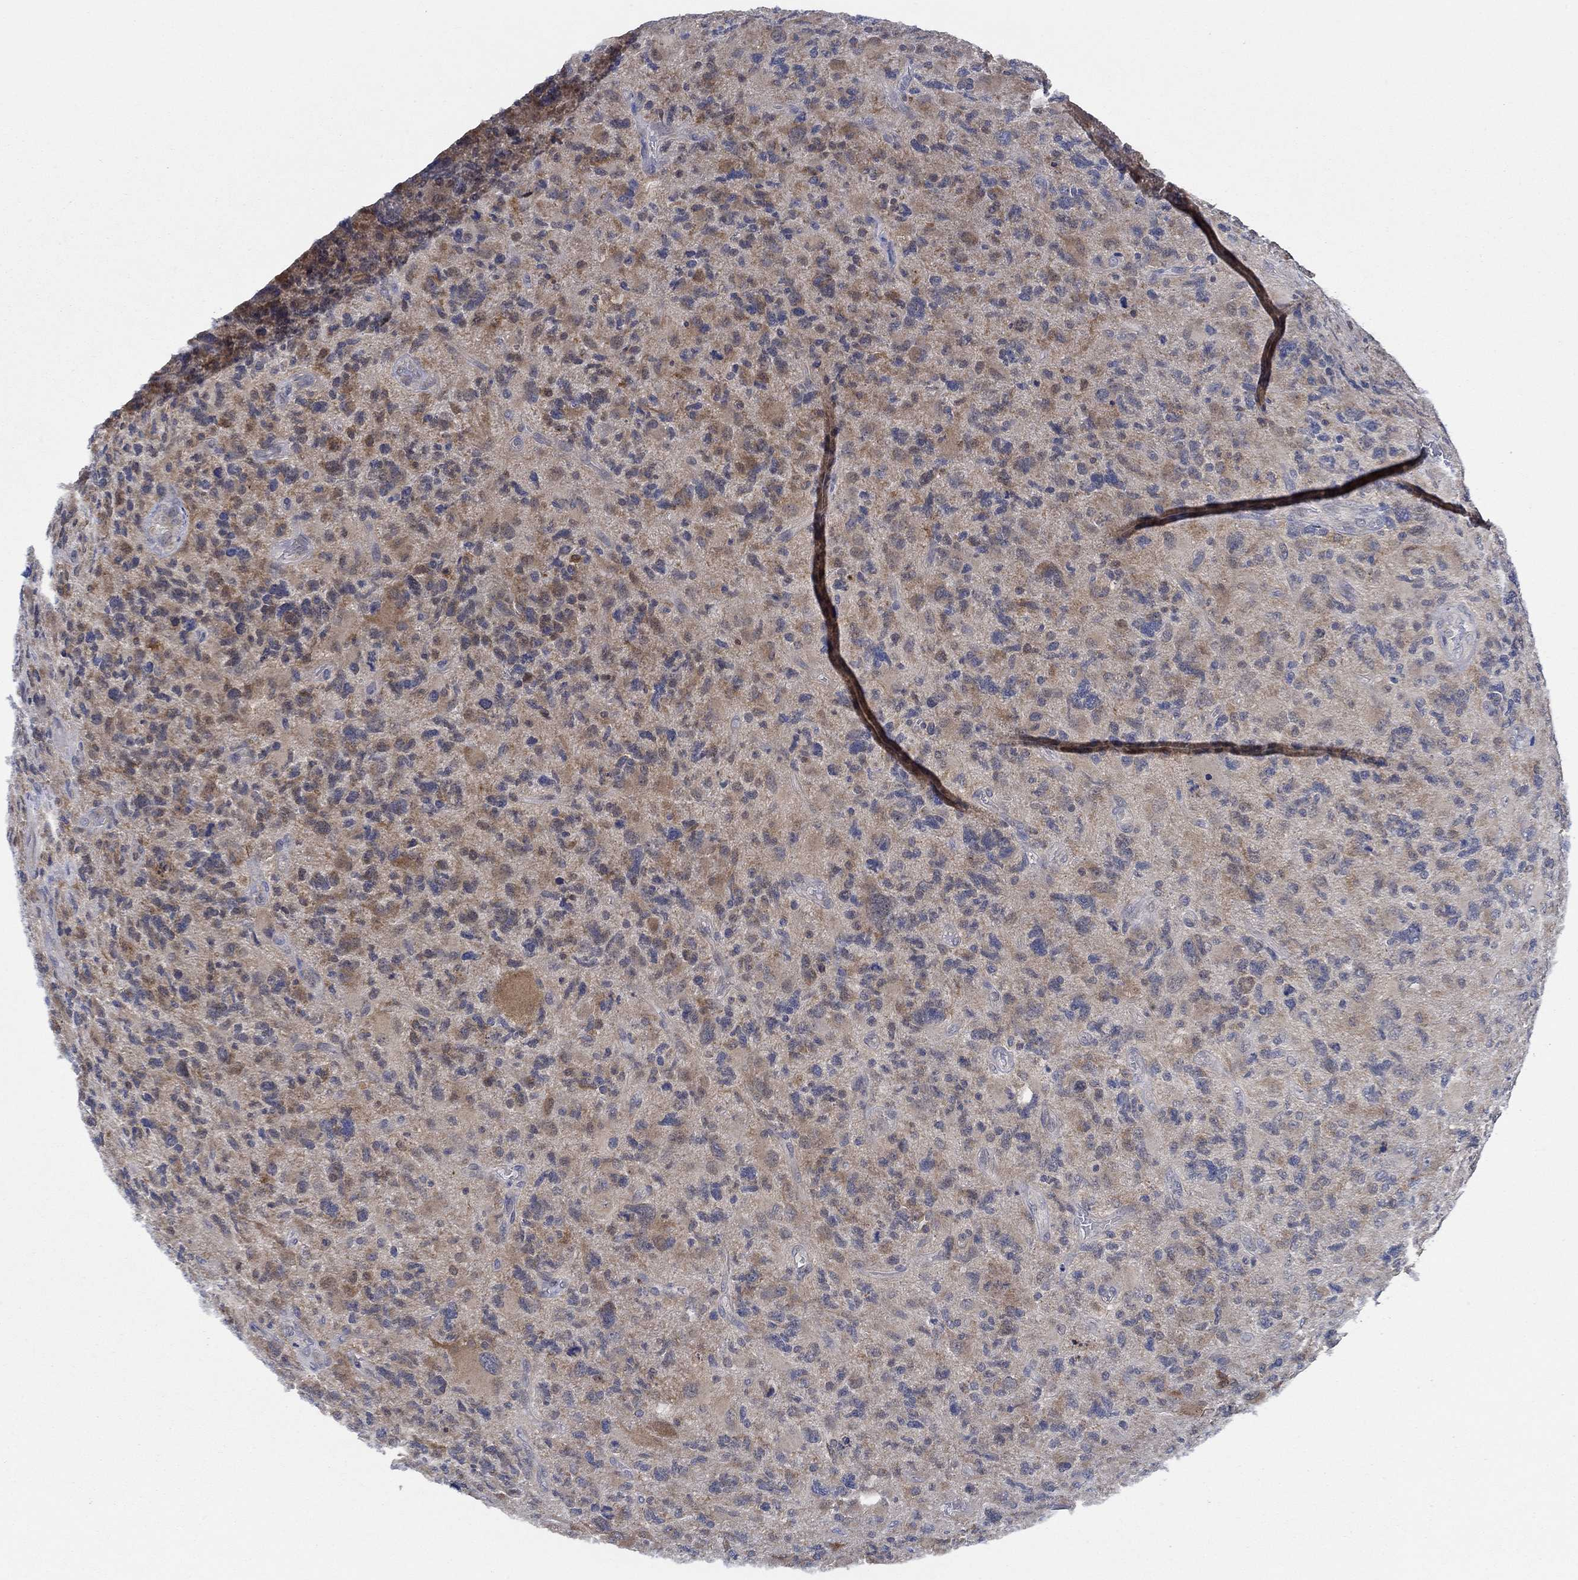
{"staining": {"intensity": "moderate", "quantity": "25%-75%", "location": "cytoplasmic/membranous"}, "tissue": "glioma", "cell_type": "Tumor cells", "image_type": "cancer", "snomed": [{"axis": "morphology", "description": "Glioma, malignant, High grade"}, {"axis": "topography", "description": "Cerebral cortex"}], "caption": "Immunohistochemical staining of human glioma reveals medium levels of moderate cytoplasmic/membranous positivity in approximately 25%-75% of tumor cells. The staining was performed using DAB, with brown indicating positive protein expression. Nuclei are stained blue with hematoxylin.", "gene": "DACT1", "patient": {"sex": "male", "age": 70}}